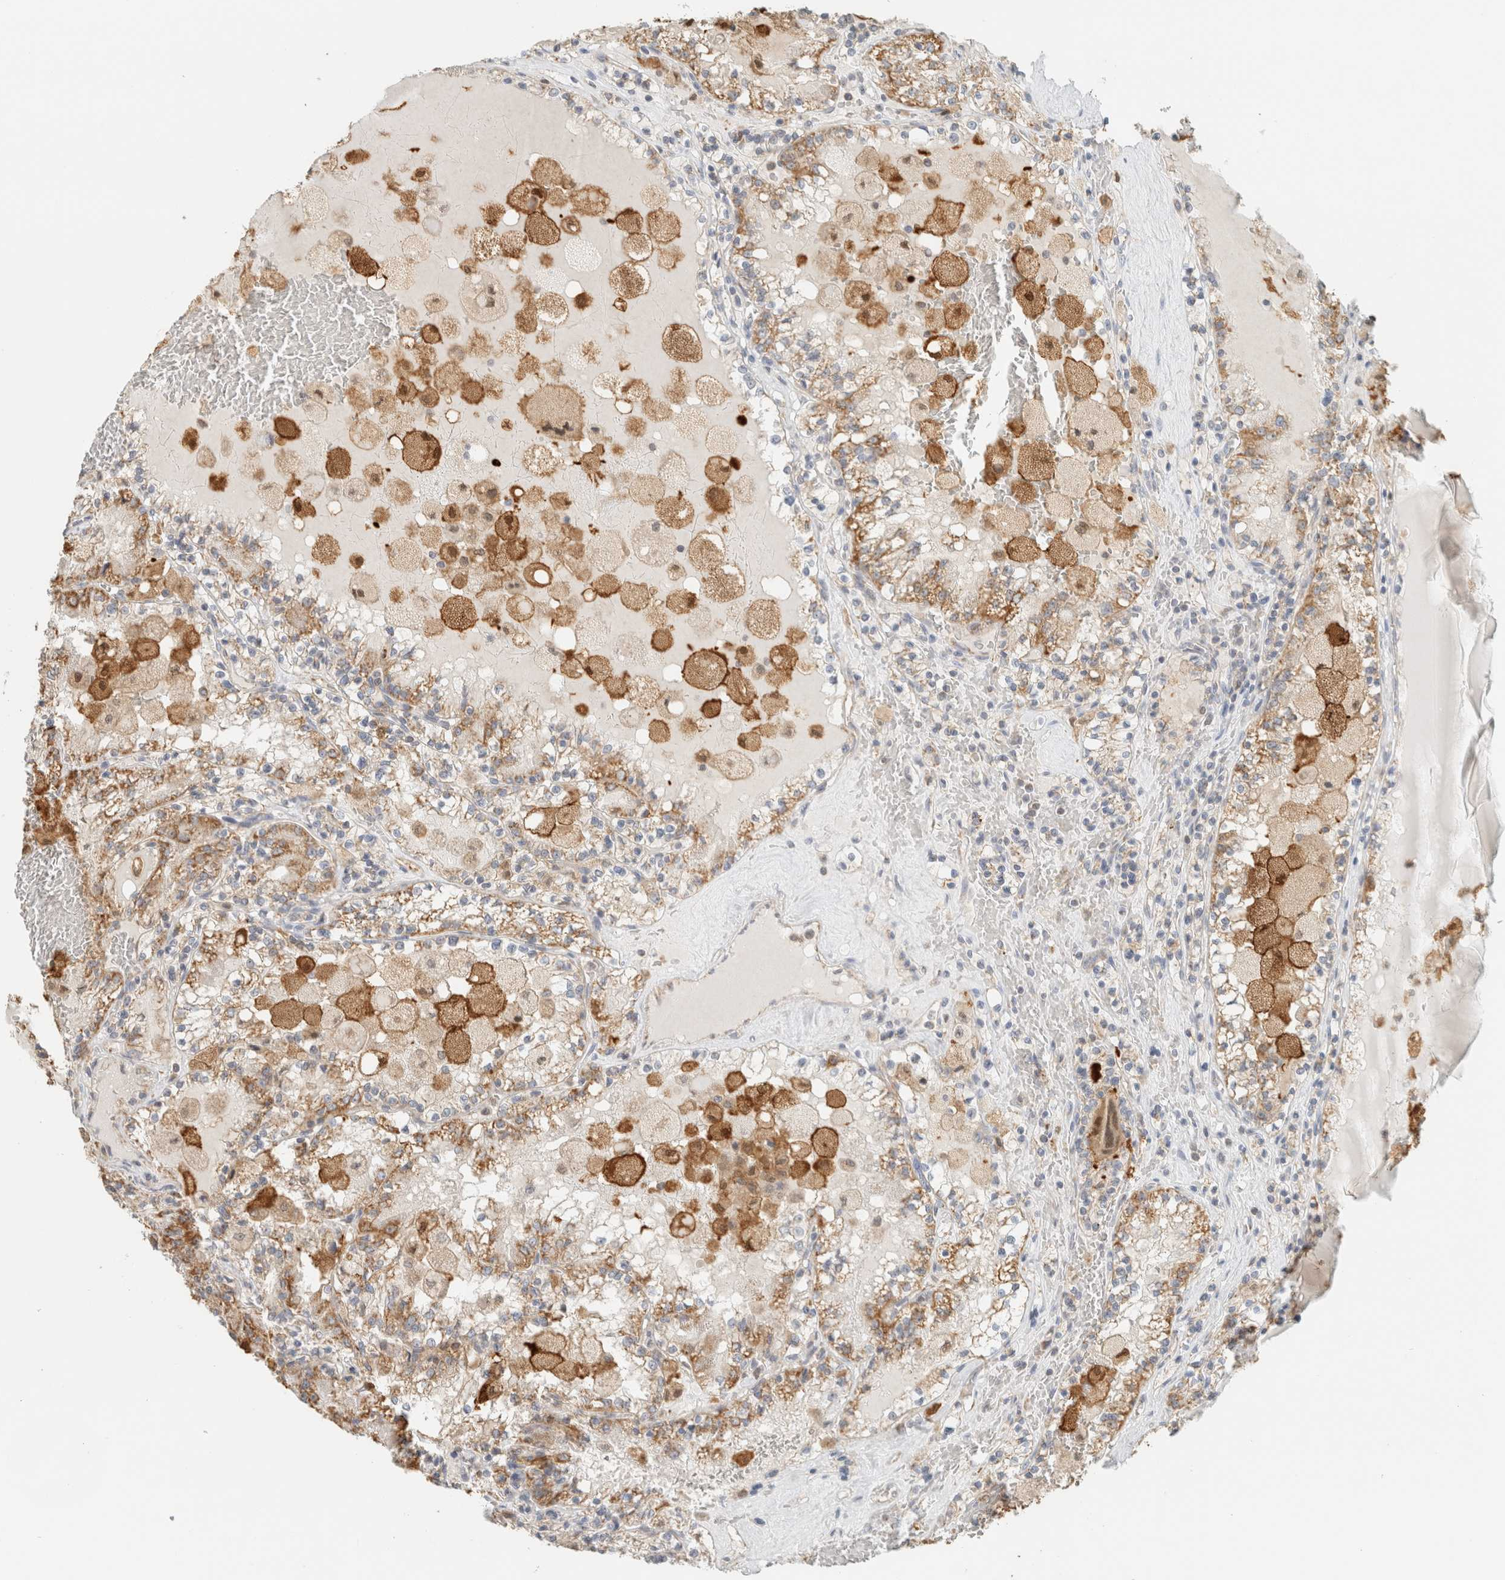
{"staining": {"intensity": "moderate", "quantity": ">75%", "location": "cytoplasmic/membranous"}, "tissue": "renal cancer", "cell_type": "Tumor cells", "image_type": "cancer", "snomed": [{"axis": "morphology", "description": "Adenocarcinoma, NOS"}, {"axis": "topography", "description": "Kidney"}], "caption": "The photomicrograph reveals a brown stain indicating the presence of a protein in the cytoplasmic/membranous of tumor cells in adenocarcinoma (renal).", "gene": "CAPG", "patient": {"sex": "female", "age": 56}}